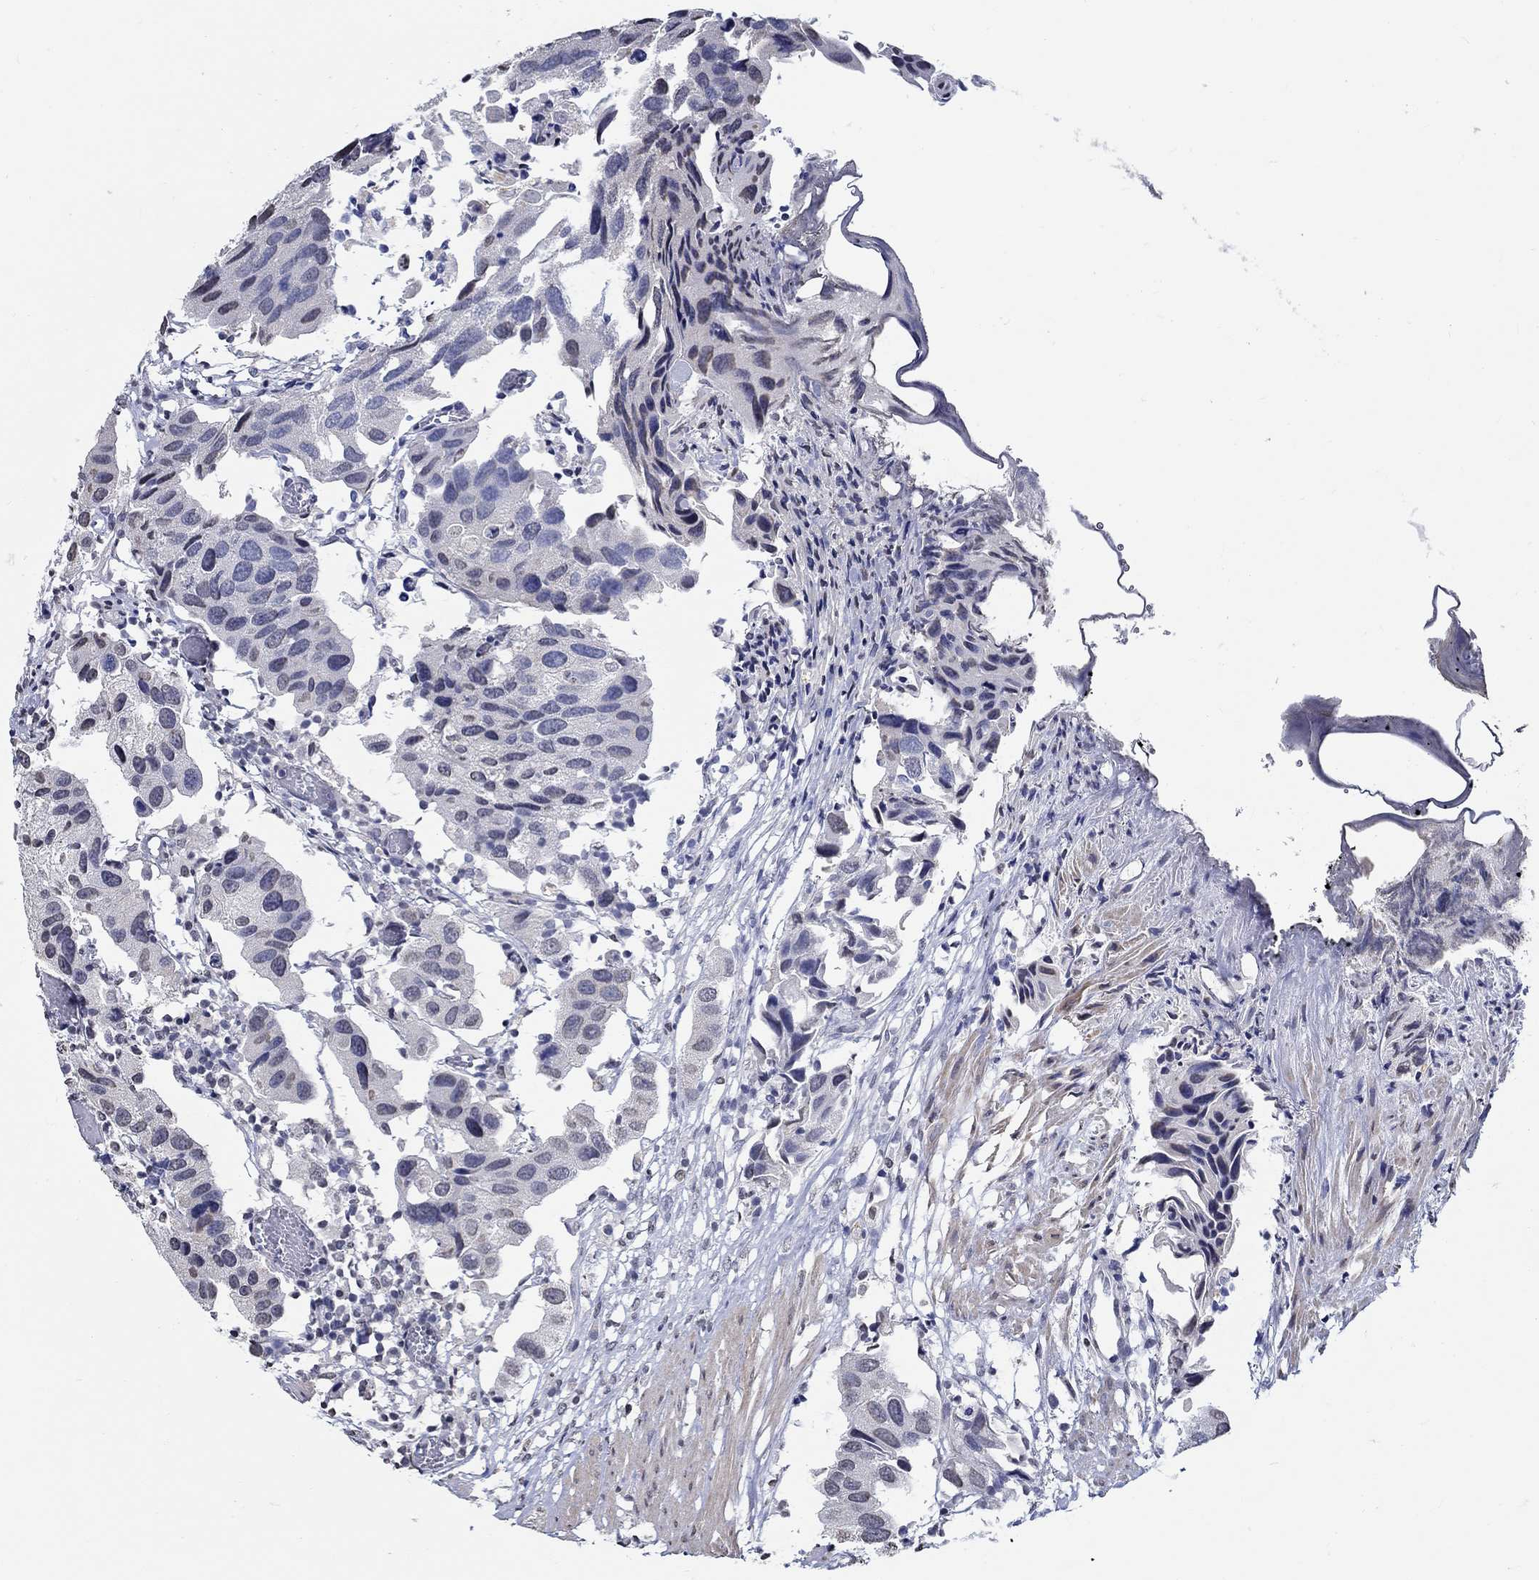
{"staining": {"intensity": "negative", "quantity": "none", "location": "none"}, "tissue": "urothelial cancer", "cell_type": "Tumor cells", "image_type": "cancer", "snomed": [{"axis": "morphology", "description": "Urothelial carcinoma, High grade"}, {"axis": "topography", "description": "Urinary bladder"}], "caption": "Histopathology image shows no significant protein positivity in tumor cells of high-grade urothelial carcinoma.", "gene": "PDE1B", "patient": {"sex": "male", "age": 79}}